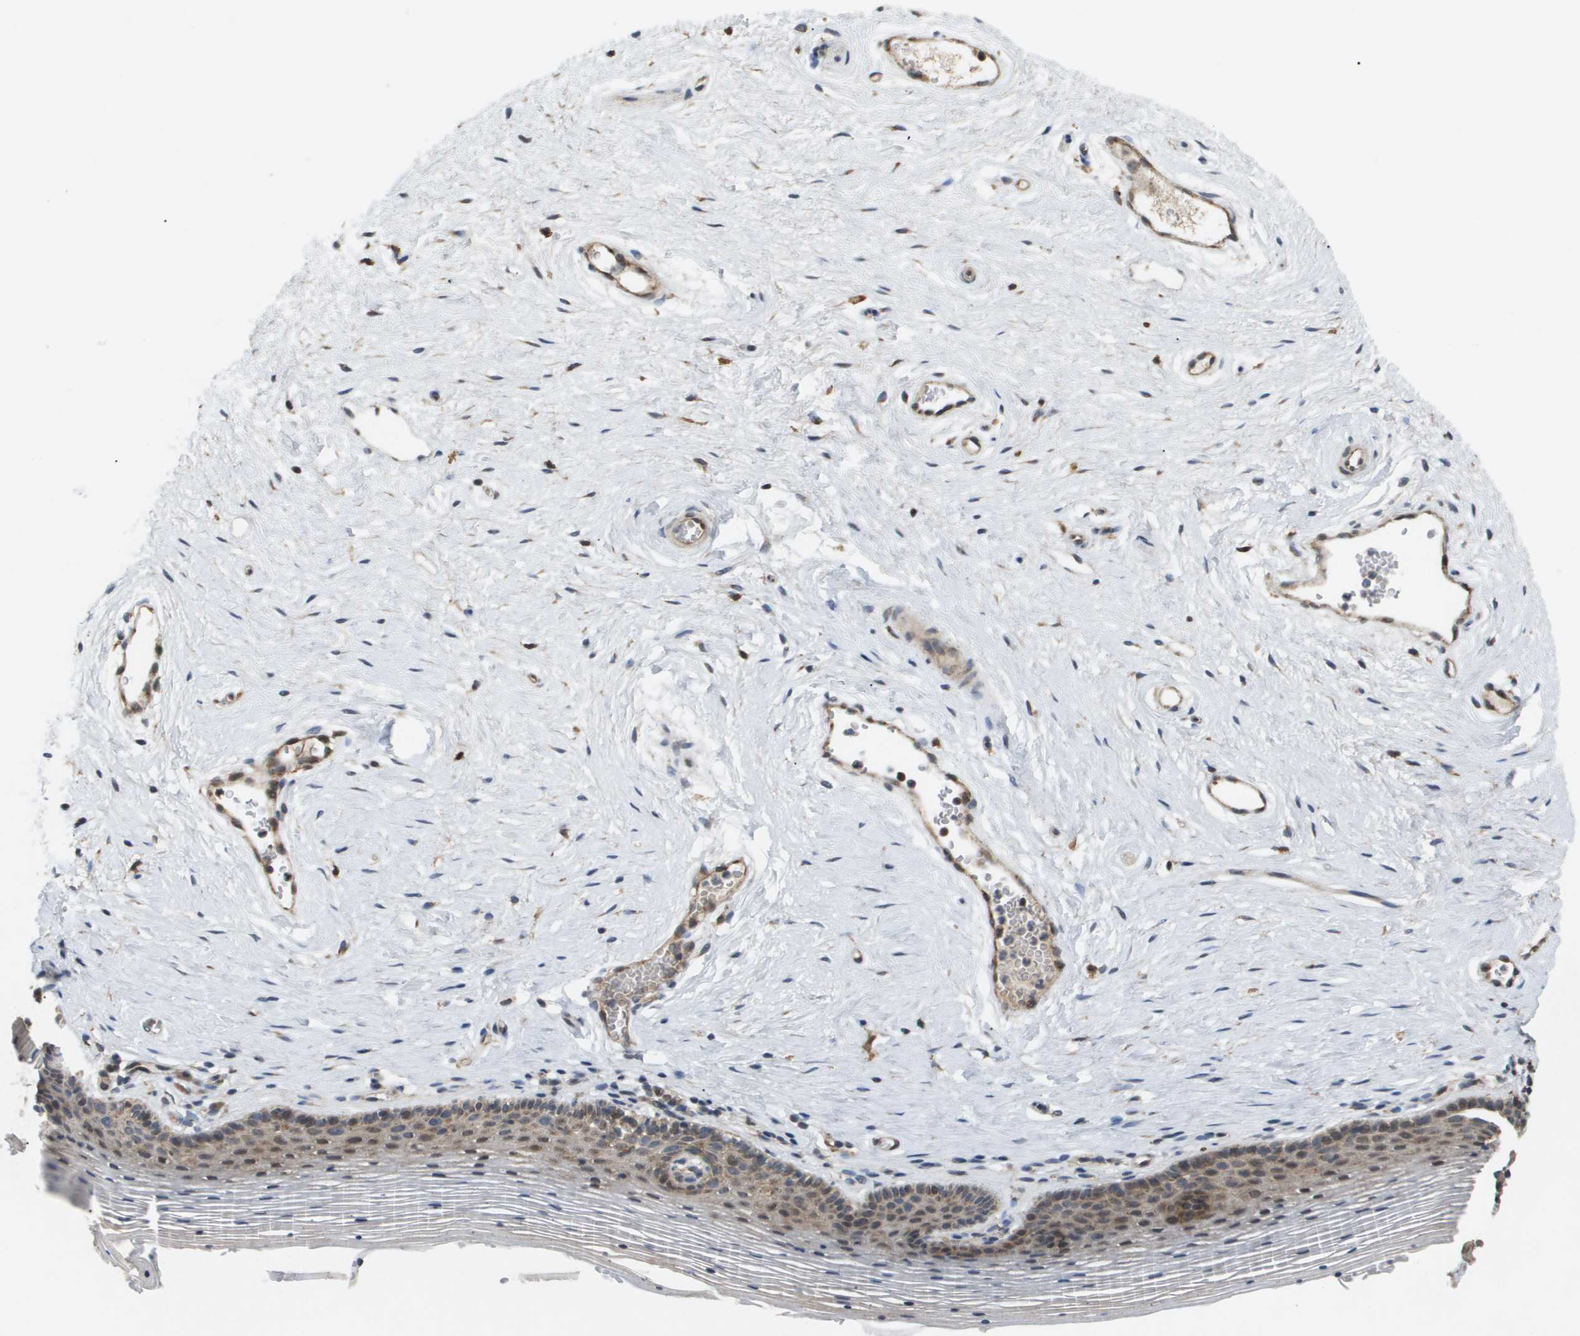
{"staining": {"intensity": "moderate", "quantity": ">75%", "location": "cytoplasmic/membranous"}, "tissue": "vagina", "cell_type": "Squamous epithelial cells", "image_type": "normal", "snomed": [{"axis": "morphology", "description": "Normal tissue, NOS"}, {"axis": "topography", "description": "Vagina"}], "caption": "Protein expression analysis of normal human vagina reveals moderate cytoplasmic/membranous positivity in approximately >75% of squamous epithelial cells. (DAB (3,3'-diaminobenzidine) = brown stain, brightfield microscopy at high magnification).", "gene": "PDGFB", "patient": {"sex": "female", "age": 32}}